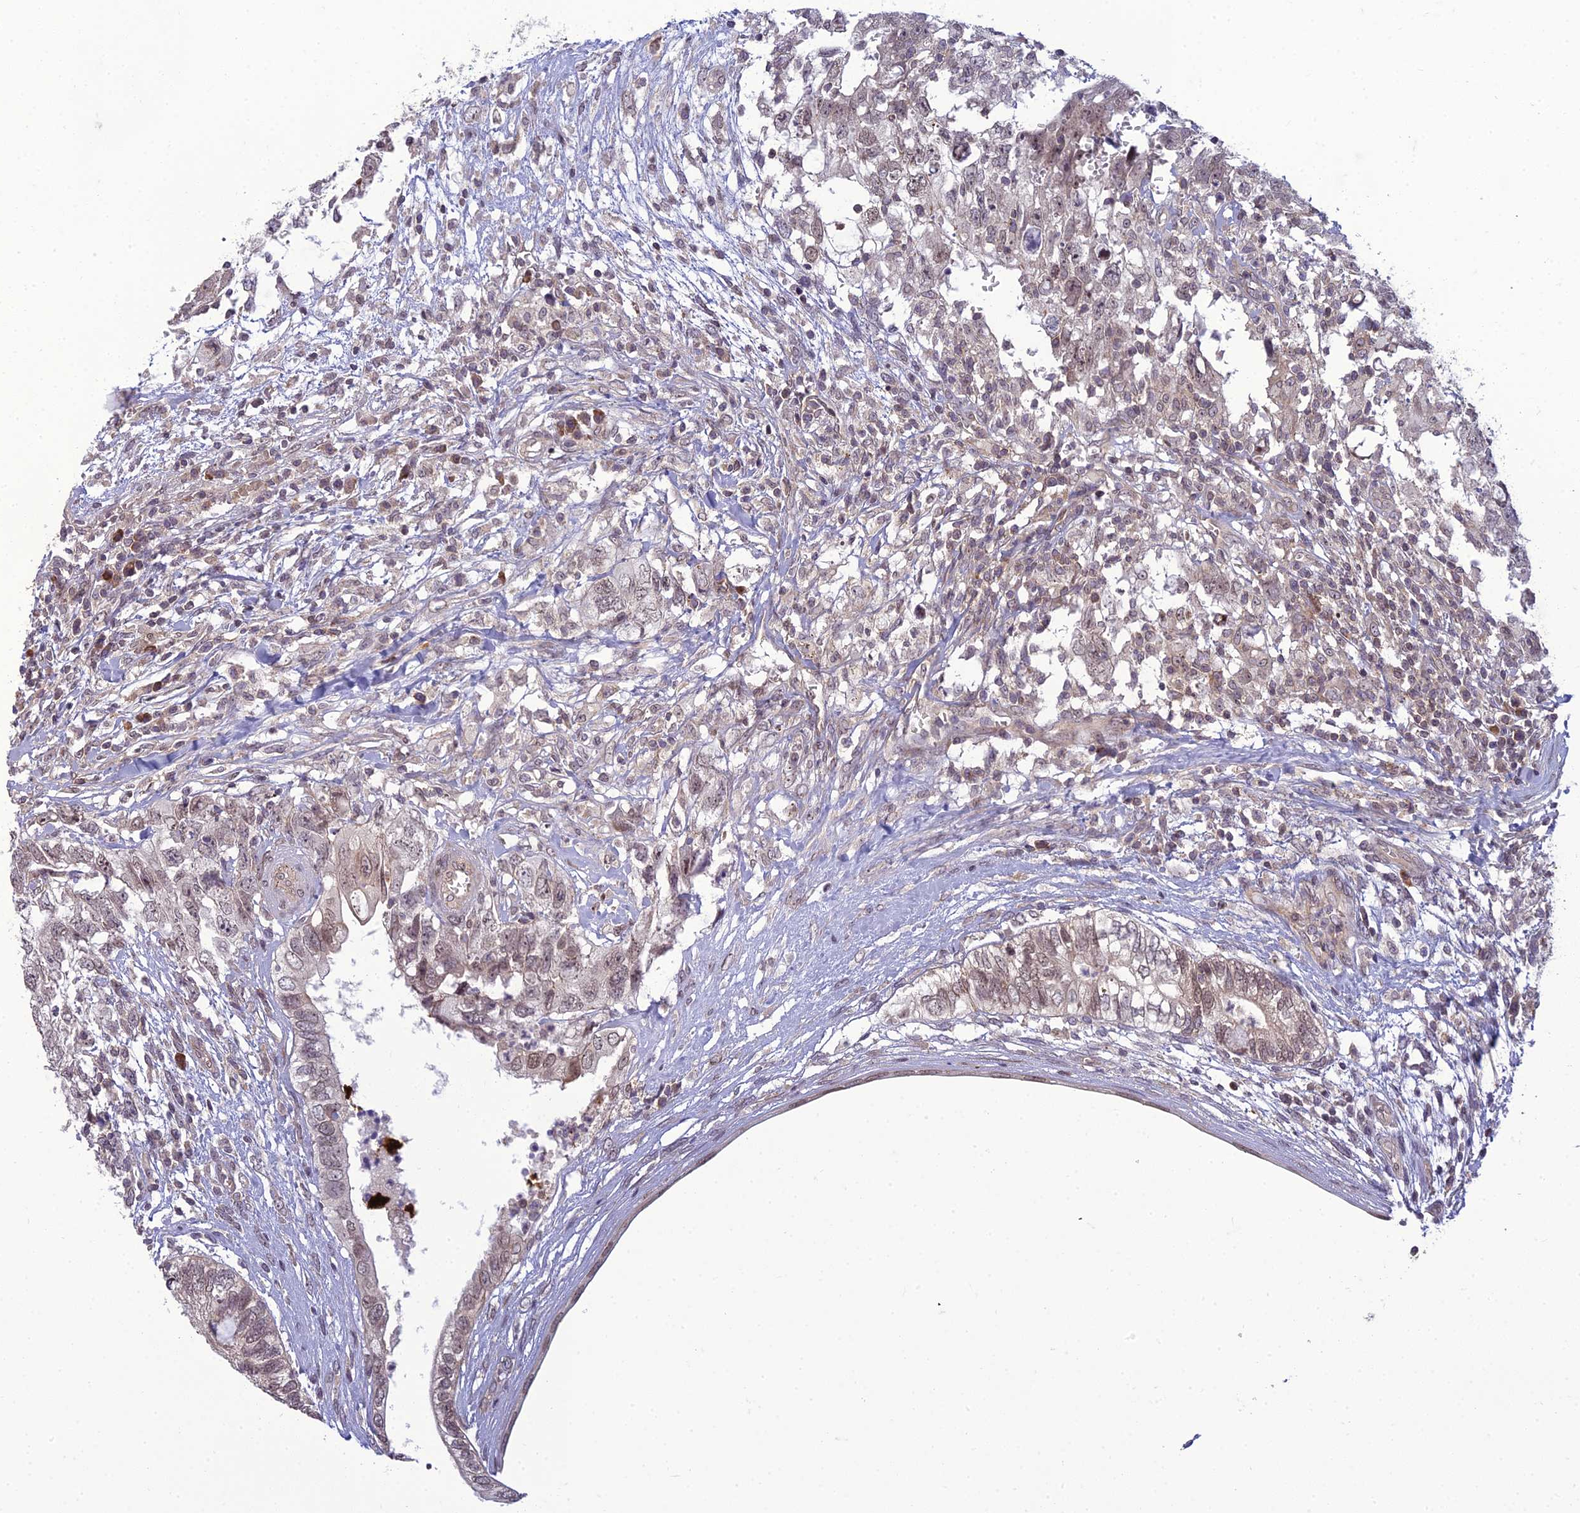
{"staining": {"intensity": "weak", "quantity": "25%-75%", "location": "nuclear"}, "tissue": "testis cancer", "cell_type": "Tumor cells", "image_type": "cancer", "snomed": [{"axis": "morphology", "description": "Seminoma, NOS"}, {"axis": "morphology", "description": "Carcinoma, Embryonal, NOS"}, {"axis": "topography", "description": "Testis"}], "caption": "Tumor cells reveal low levels of weak nuclear positivity in about 25%-75% of cells in human testis cancer.", "gene": "DTX2", "patient": {"sex": "male", "age": 29}}